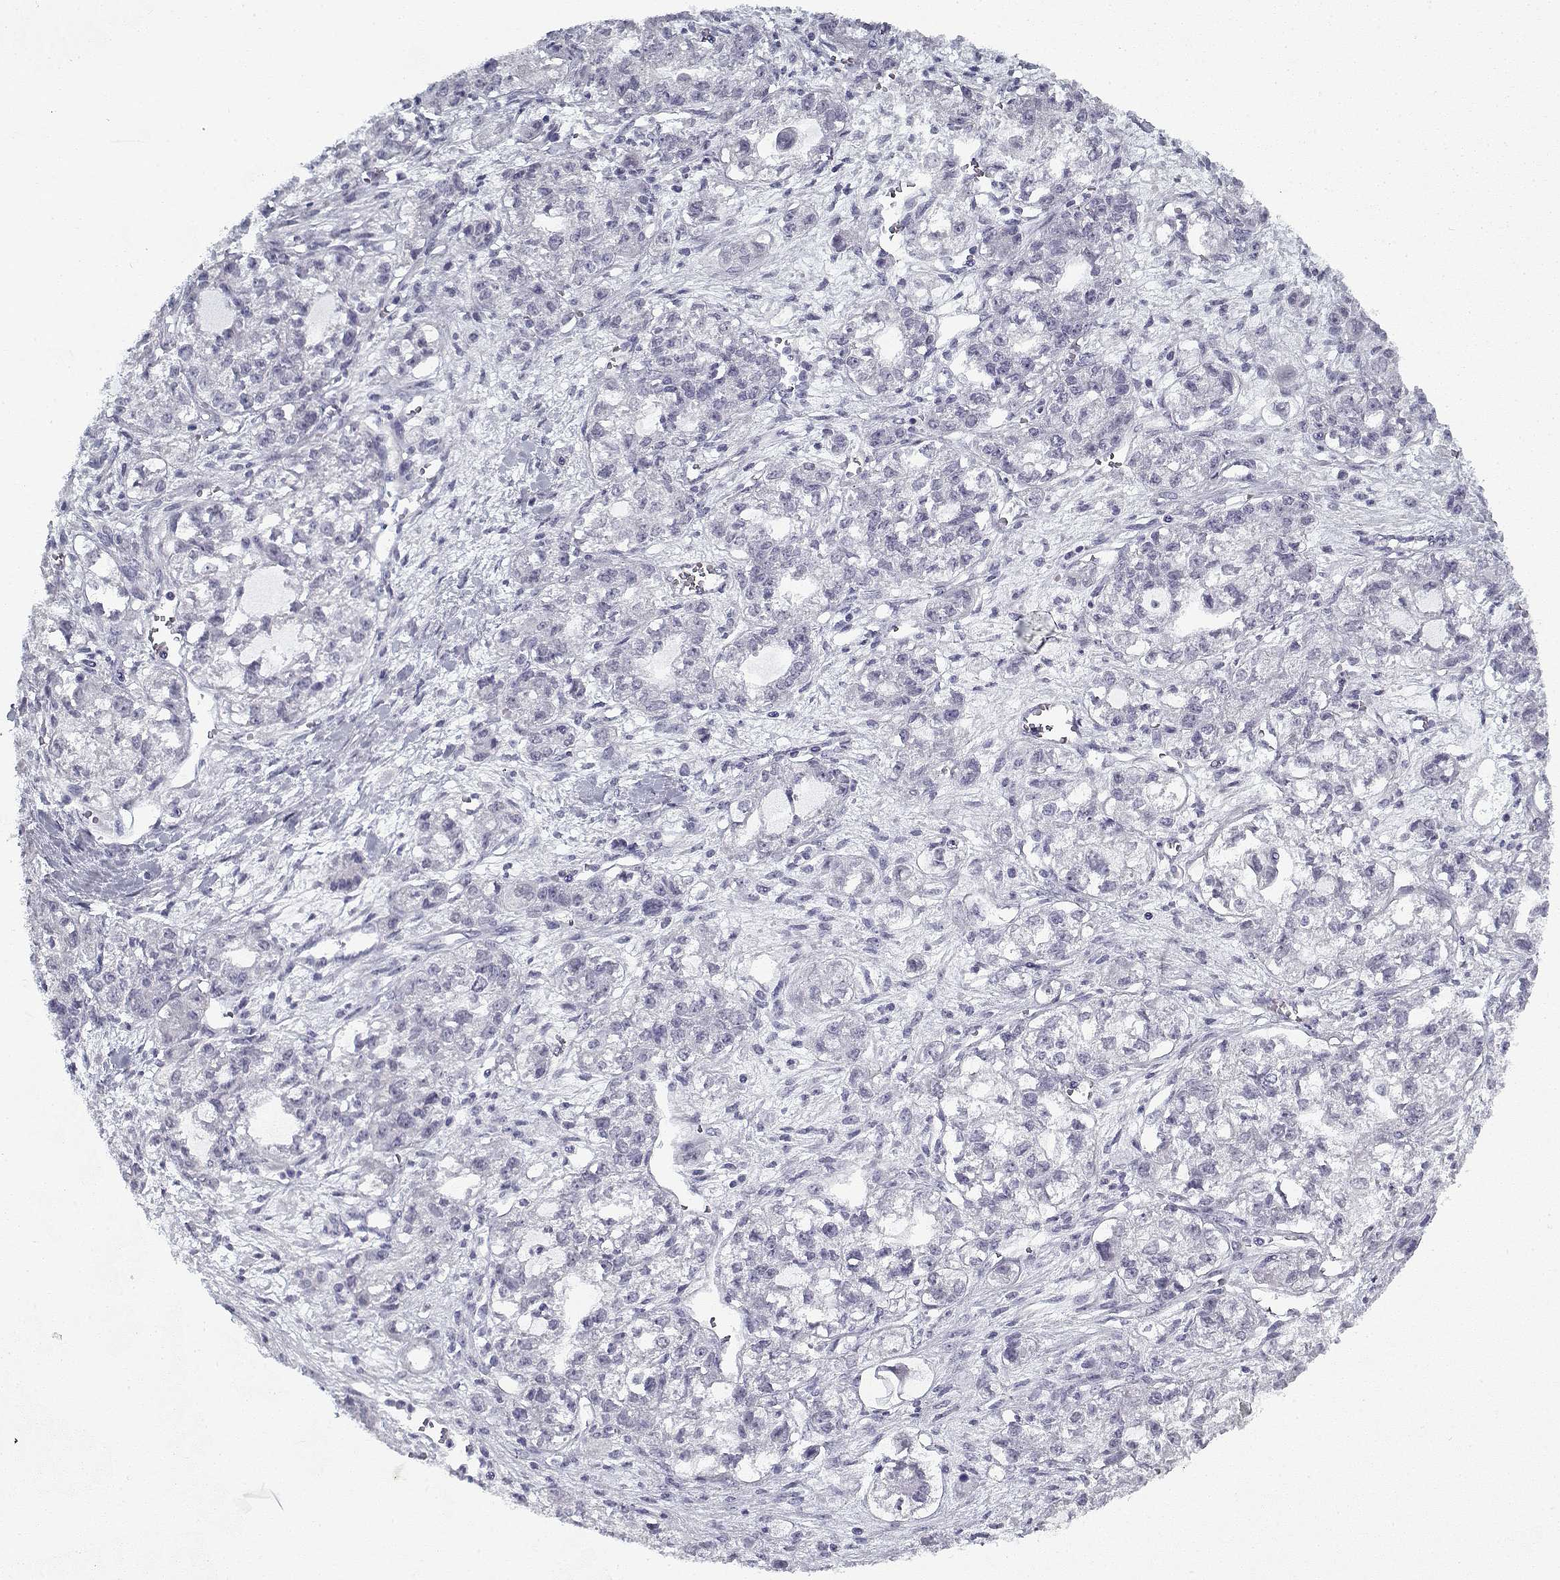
{"staining": {"intensity": "negative", "quantity": "none", "location": "none"}, "tissue": "ovarian cancer", "cell_type": "Tumor cells", "image_type": "cancer", "snomed": [{"axis": "morphology", "description": "Carcinoma, endometroid"}, {"axis": "topography", "description": "Ovary"}], "caption": "Immunohistochemistry (IHC) micrograph of neoplastic tissue: human ovarian cancer (endometroid carcinoma) stained with DAB (3,3'-diaminobenzidine) shows no significant protein expression in tumor cells.", "gene": "RNF32", "patient": {"sex": "female", "age": 64}}